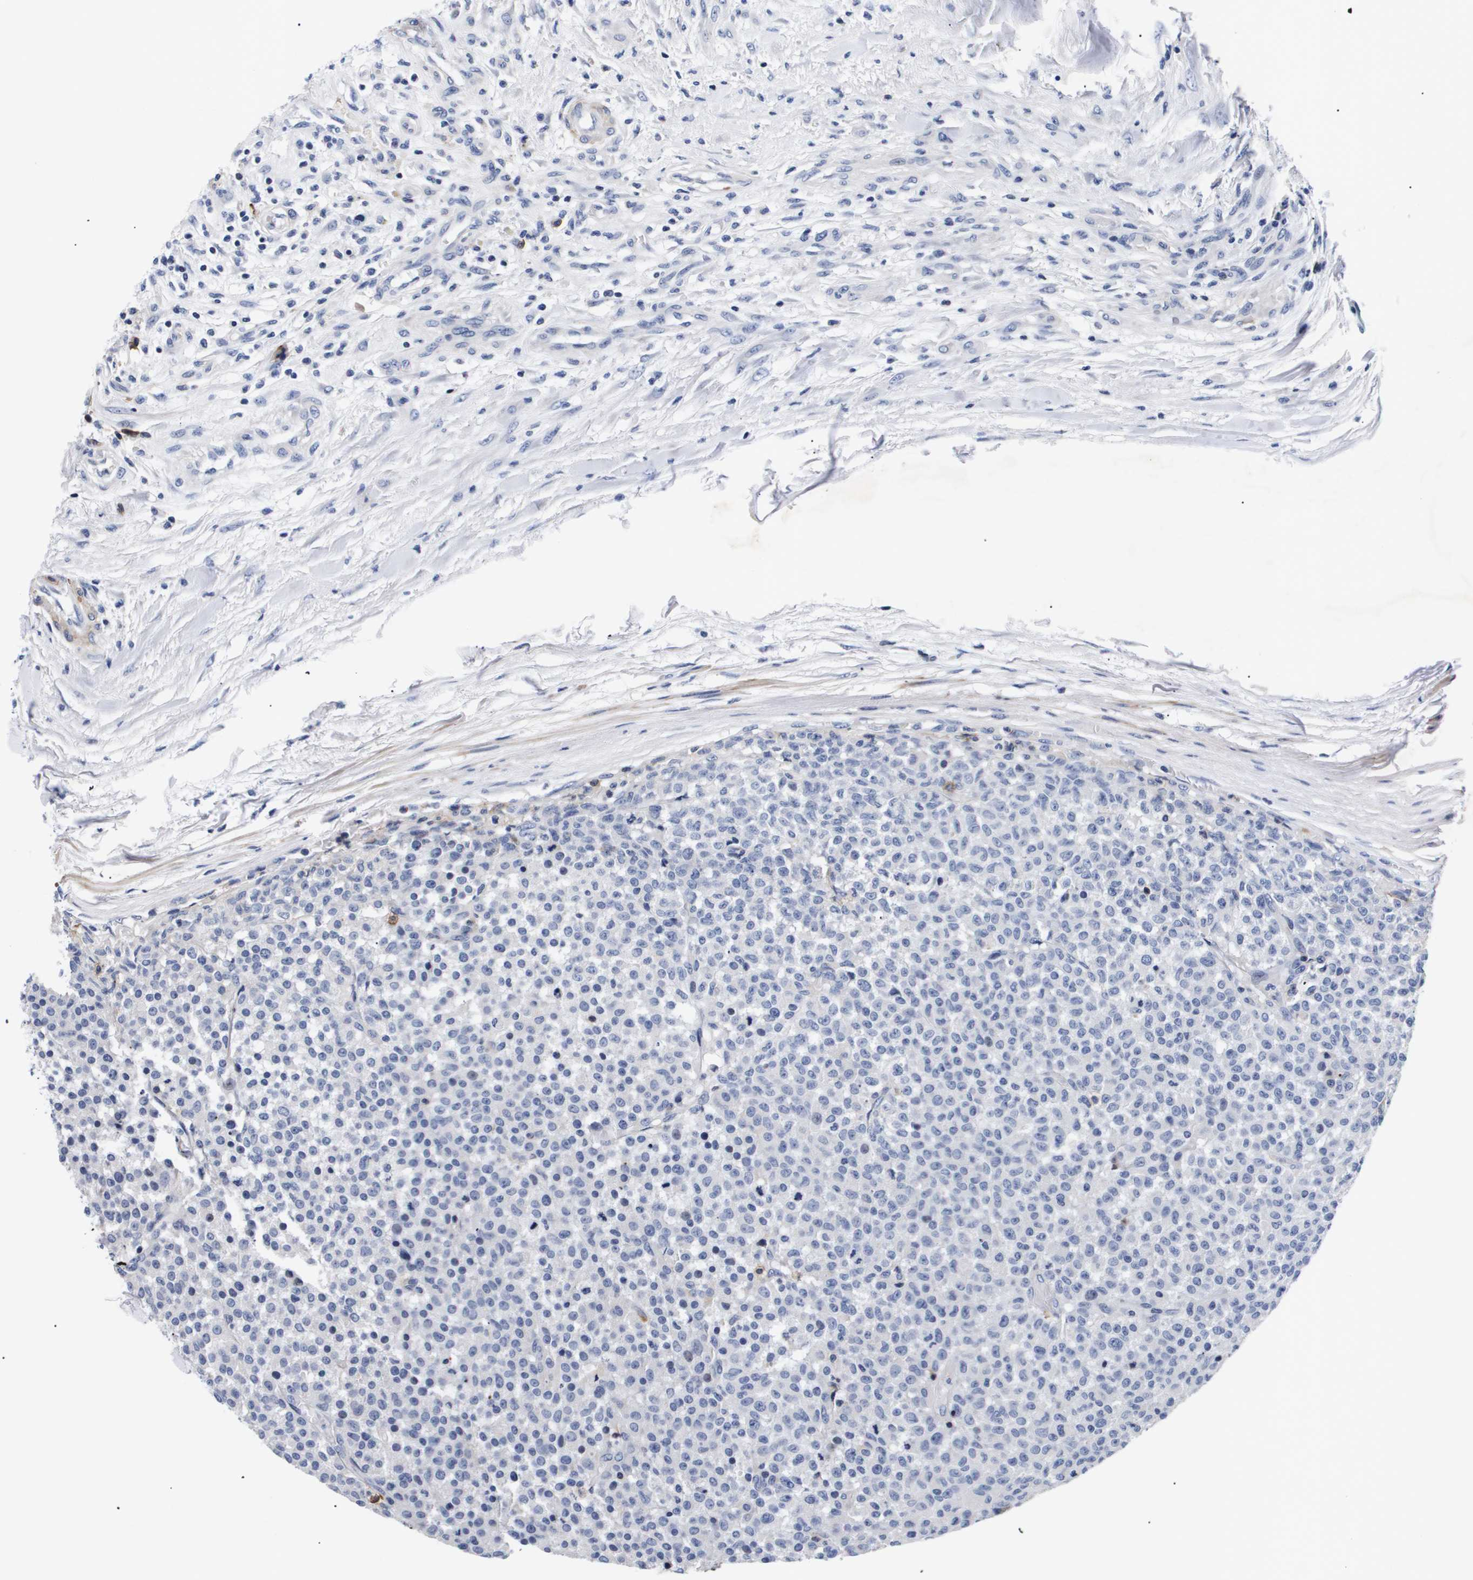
{"staining": {"intensity": "negative", "quantity": "none", "location": "none"}, "tissue": "testis cancer", "cell_type": "Tumor cells", "image_type": "cancer", "snomed": [{"axis": "morphology", "description": "Seminoma, NOS"}, {"axis": "topography", "description": "Testis"}], "caption": "Immunohistochemical staining of human seminoma (testis) exhibits no significant expression in tumor cells.", "gene": "SHD", "patient": {"sex": "male", "age": 59}}